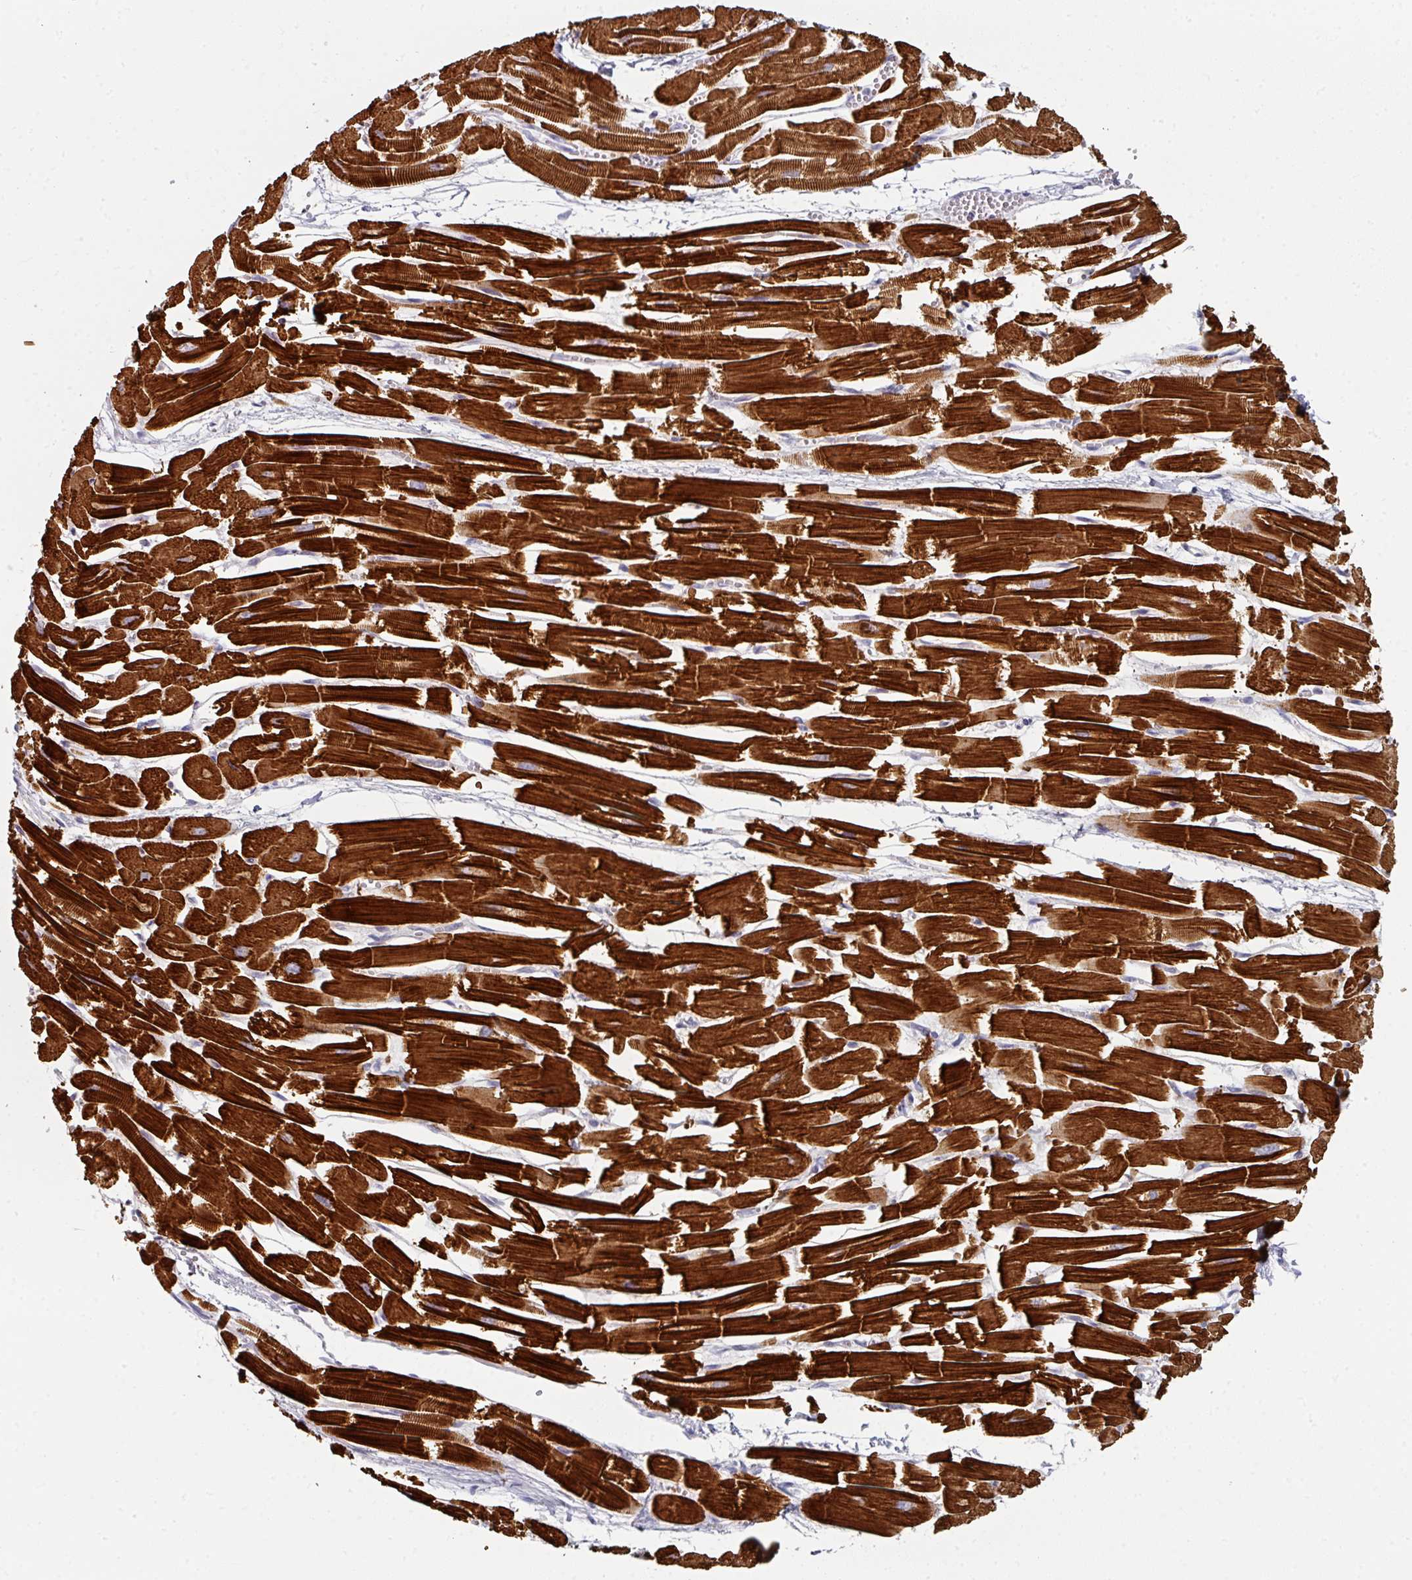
{"staining": {"intensity": "strong", "quantity": ">75%", "location": "cytoplasmic/membranous"}, "tissue": "heart muscle", "cell_type": "Cardiomyocytes", "image_type": "normal", "snomed": [{"axis": "morphology", "description": "Normal tissue, NOS"}, {"axis": "topography", "description": "Heart"}], "caption": "The histopathology image exhibits staining of benign heart muscle, revealing strong cytoplasmic/membranous protein expression (brown color) within cardiomyocytes. The protein is stained brown, and the nuclei are stained in blue (DAB IHC with brightfield microscopy, high magnification).", "gene": "NT5C1A", "patient": {"sex": "male", "age": 54}}